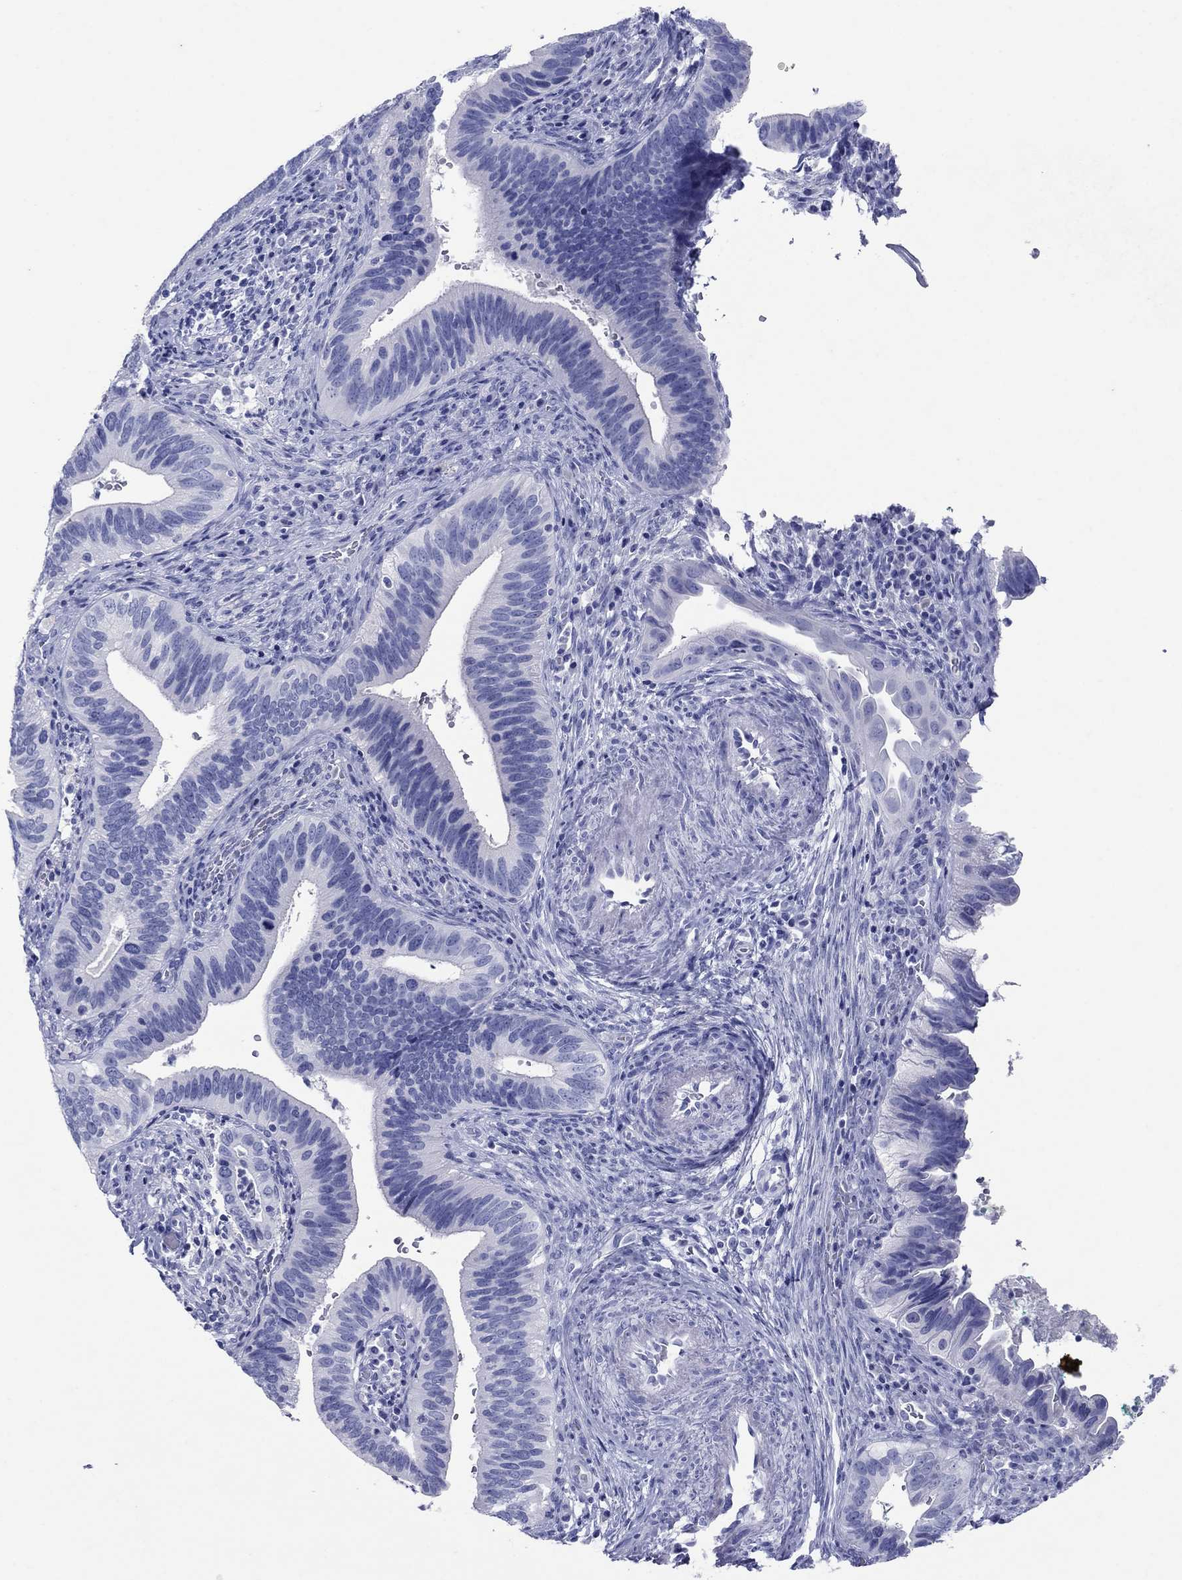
{"staining": {"intensity": "negative", "quantity": "none", "location": "none"}, "tissue": "cervical cancer", "cell_type": "Tumor cells", "image_type": "cancer", "snomed": [{"axis": "morphology", "description": "Adenocarcinoma, NOS"}, {"axis": "topography", "description": "Cervix"}], "caption": "Immunohistochemistry of cervical cancer shows no positivity in tumor cells. (DAB immunohistochemistry visualized using brightfield microscopy, high magnification).", "gene": "ATP4A", "patient": {"sex": "female", "age": 42}}